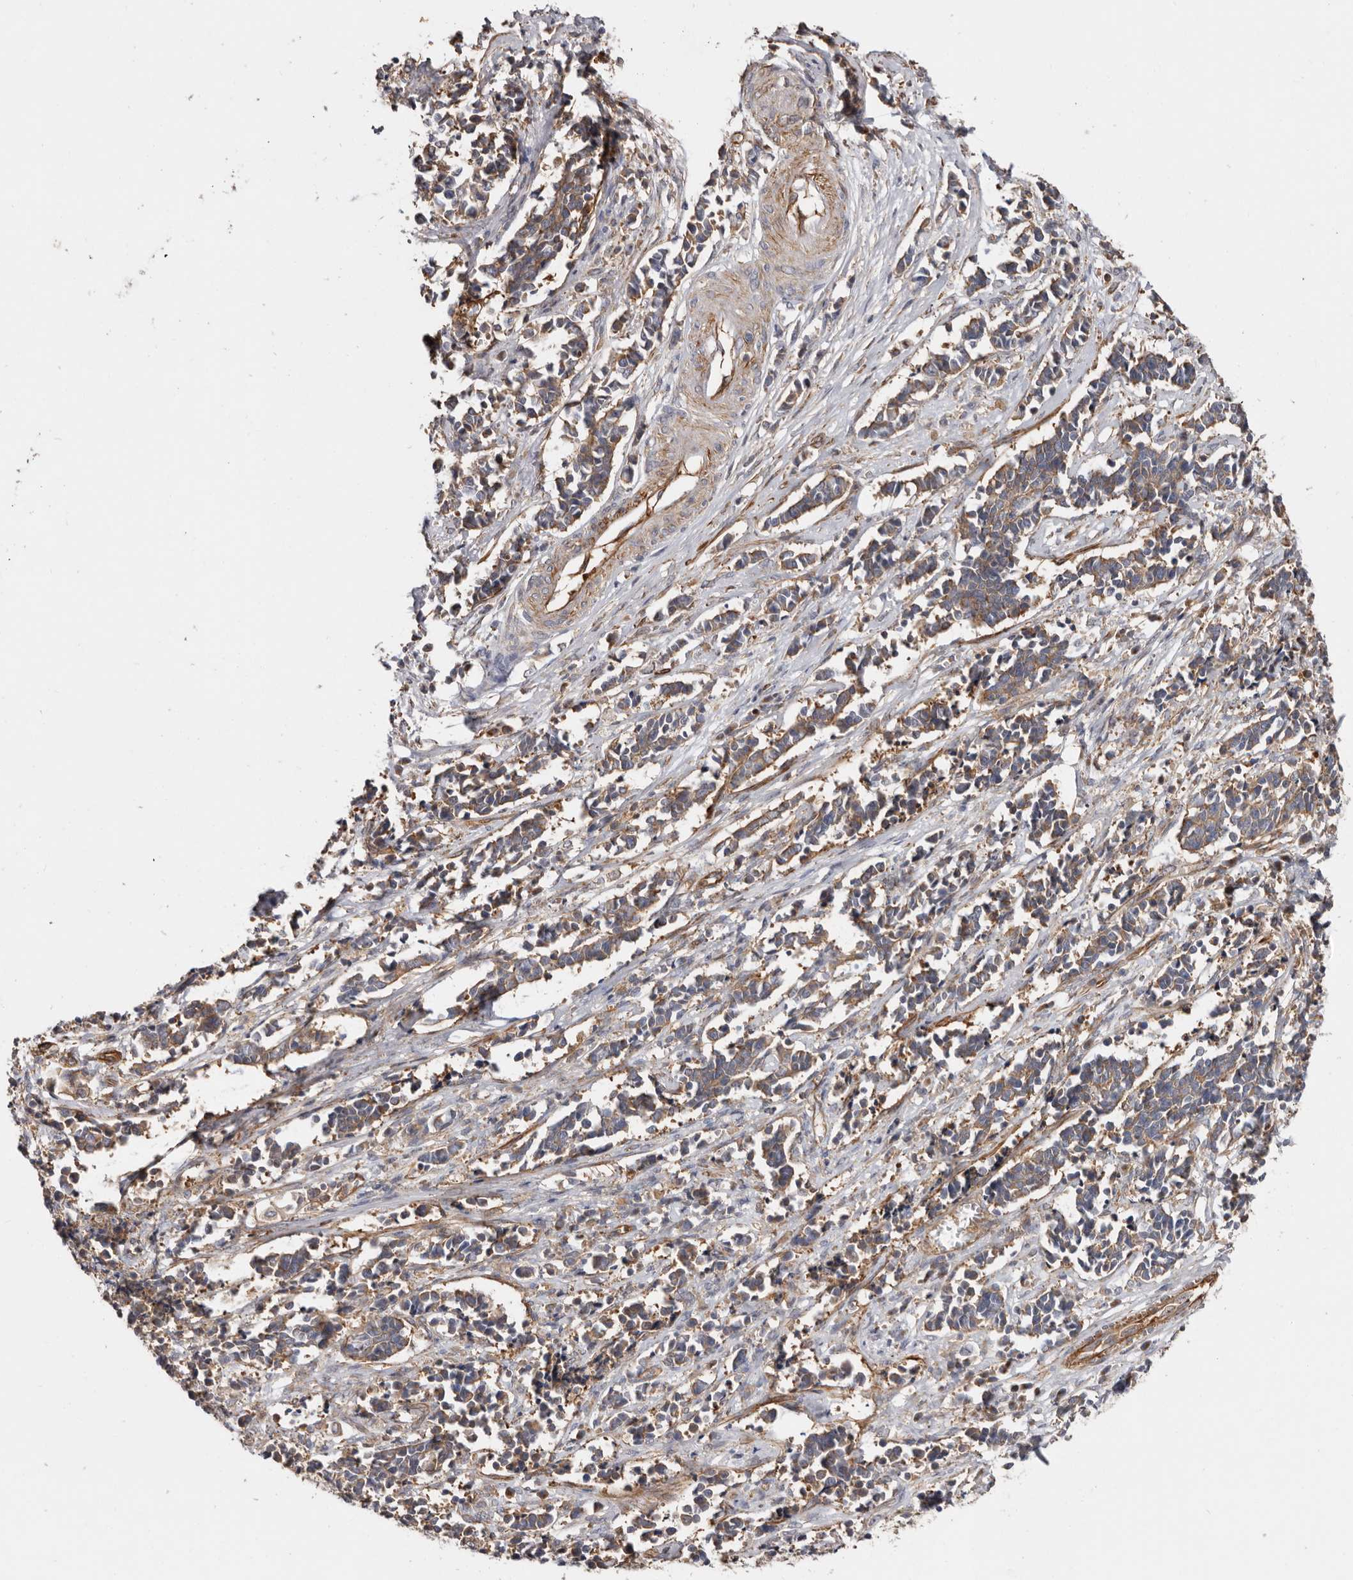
{"staining": {"intensity": "moderate", "quantity": ">75%", "location": "cytoplasmic/membranous"}, "tissue": "cervical cancer", "cell_type": "Tumor cells", "image_type": "cancer", "snomed": [{"axis": "morphology", "description": "Normal tissue, NOS"}, {"axis": "morphology", "description": "Squamous cell carcinoma, NOS"}, {"axis": "topography", "description": "Cervix"}], "caption": "Protein staining of cervical cancer (squamous cell carcinoma) tissue exhibits moderate cytoplasmic/membranous positivity in approximately >75% of tumor cells.", "gene": "TMC7", "patient": {"sex": "female", "age": 35}}